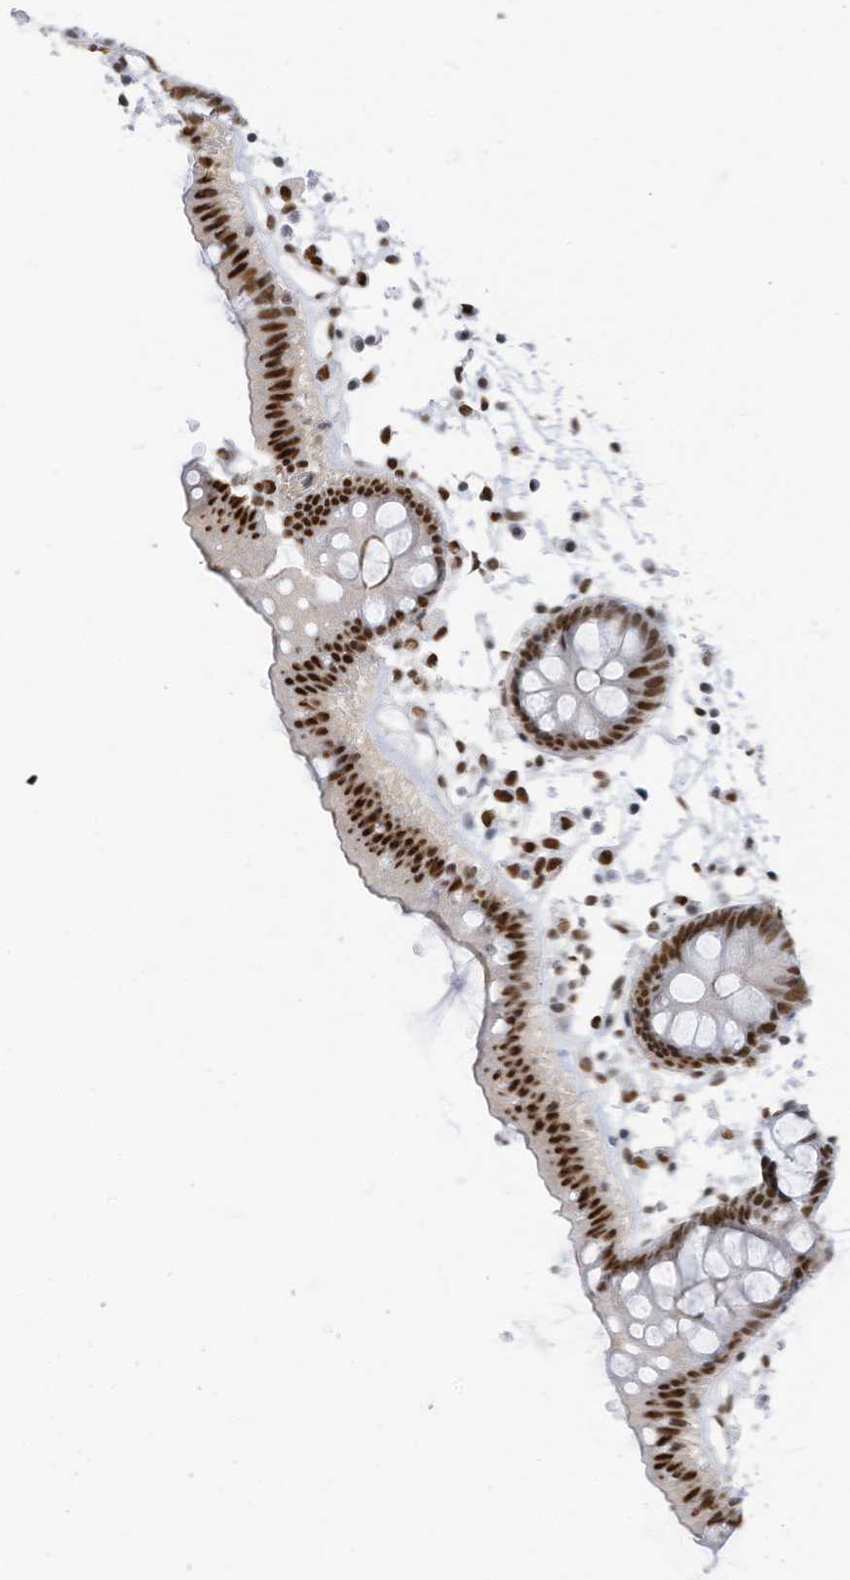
{"staining": {"intensity": "strong", "quantity": ">75%", "location": "nuclear"}, "tissue": "colon", "cell_type": "Endothelial cells", "image_type": "normal", "snomed": [{"axis": "morphology", "description": "Normal tissue, NOS"}, {"axis": "topography", "description": "Colon"}], "caption": "This is an image of immunohistochemistry (IHC) staining of normal colon, which shows strong staining in the nuclear of endothelial cells.", "gene": "KHSRP", "patient": {"sex": "male", "age": 56}}